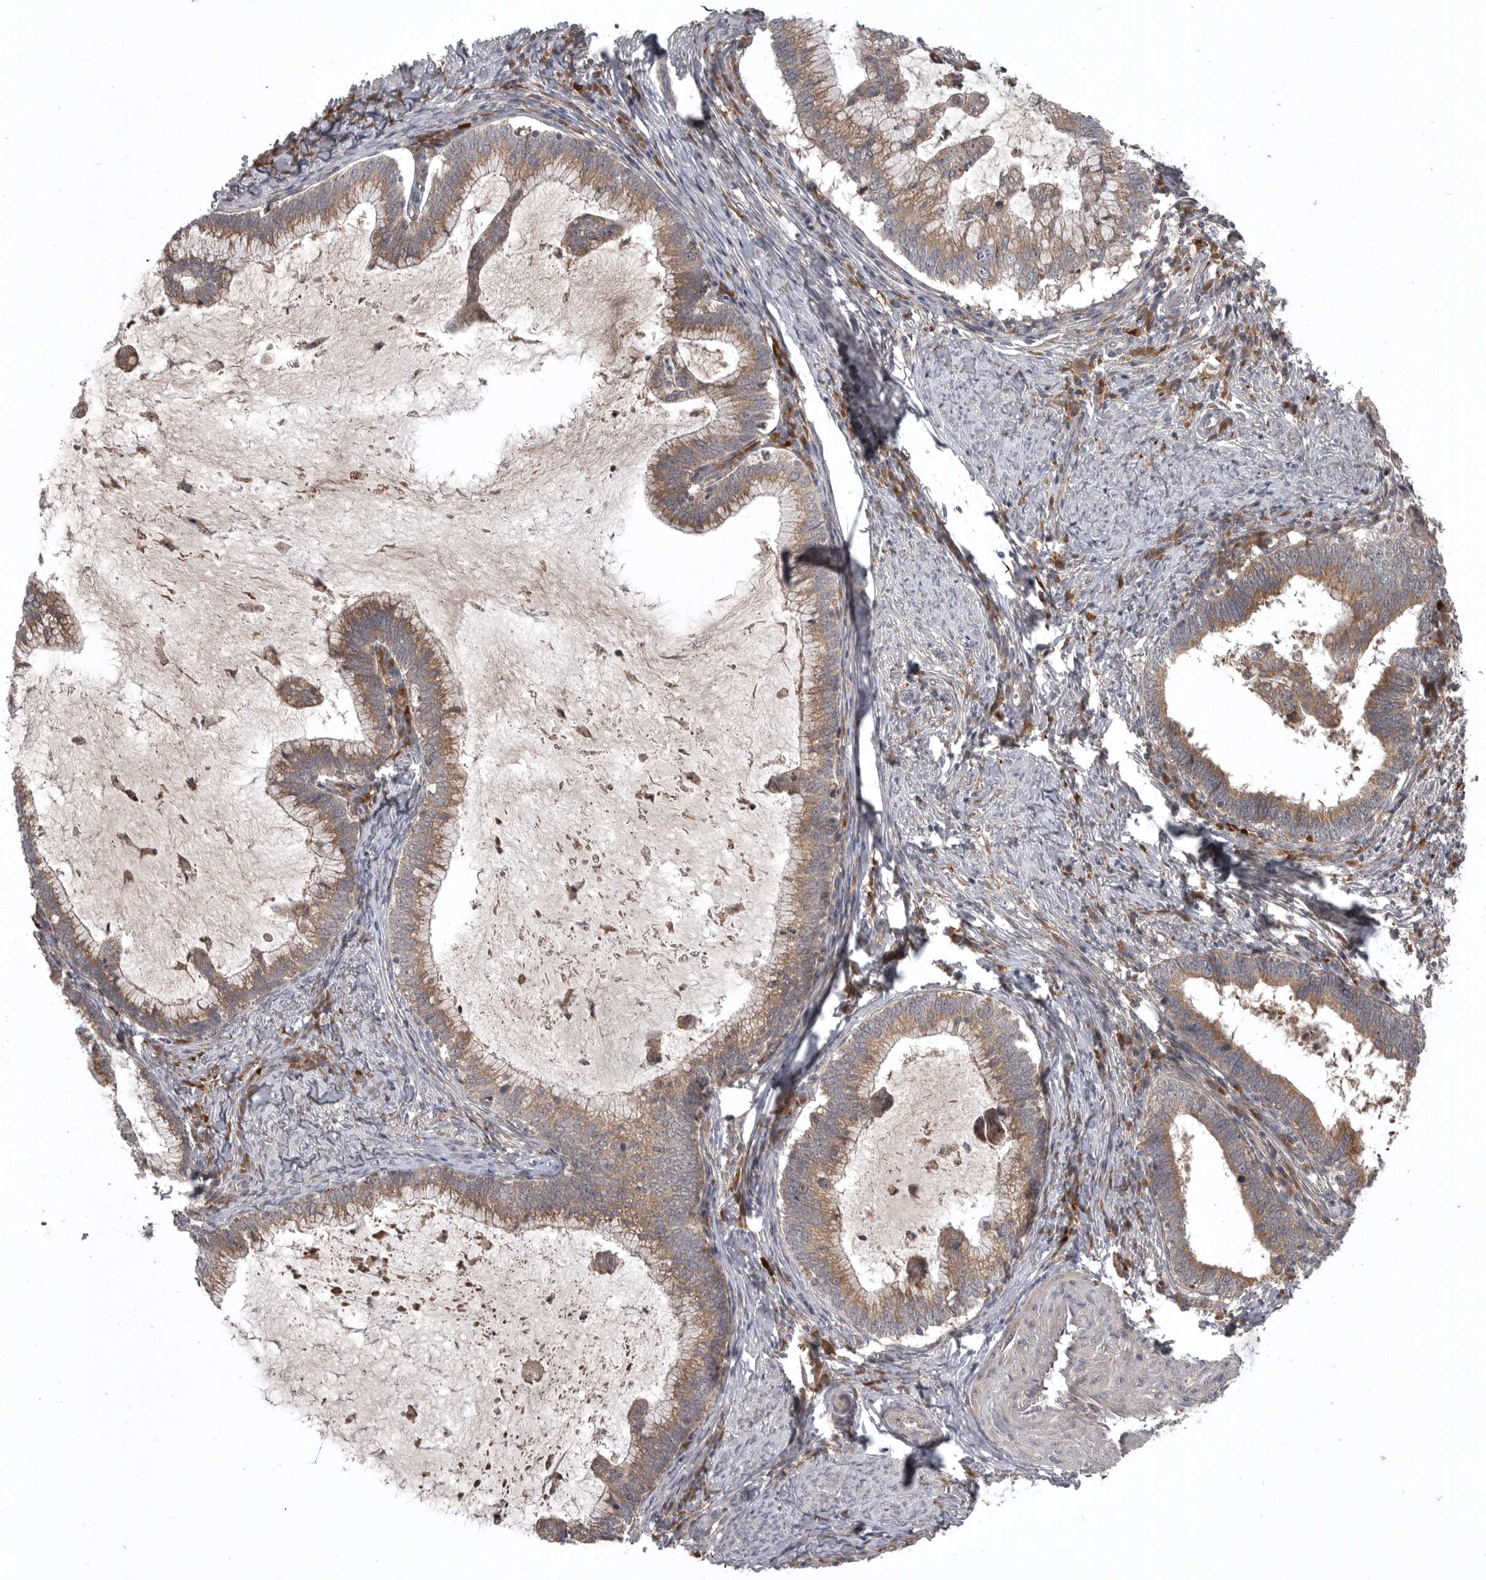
{"staining": {"intensity": "moderate", "quantity": ">75%", "location": "cytoplasmic/membranous"}, "tissue": "cervical cancer", "cell_type": "Tumor cells", "image_type": "cancer", "snomed": [{"axis": "morphology", "description": "Adenocarcinoma, NOS"}, {"axis": "topography", "description": "Cervix"}], "caption": "This is an image of immunohistochemistry staining of adenocarcinoma (cervical), which shows moderate positivity in the cytoplasmic/membranous of tumor cells.", "gene": "GPR31", "patient": {"sex": "female", "age": 36}}